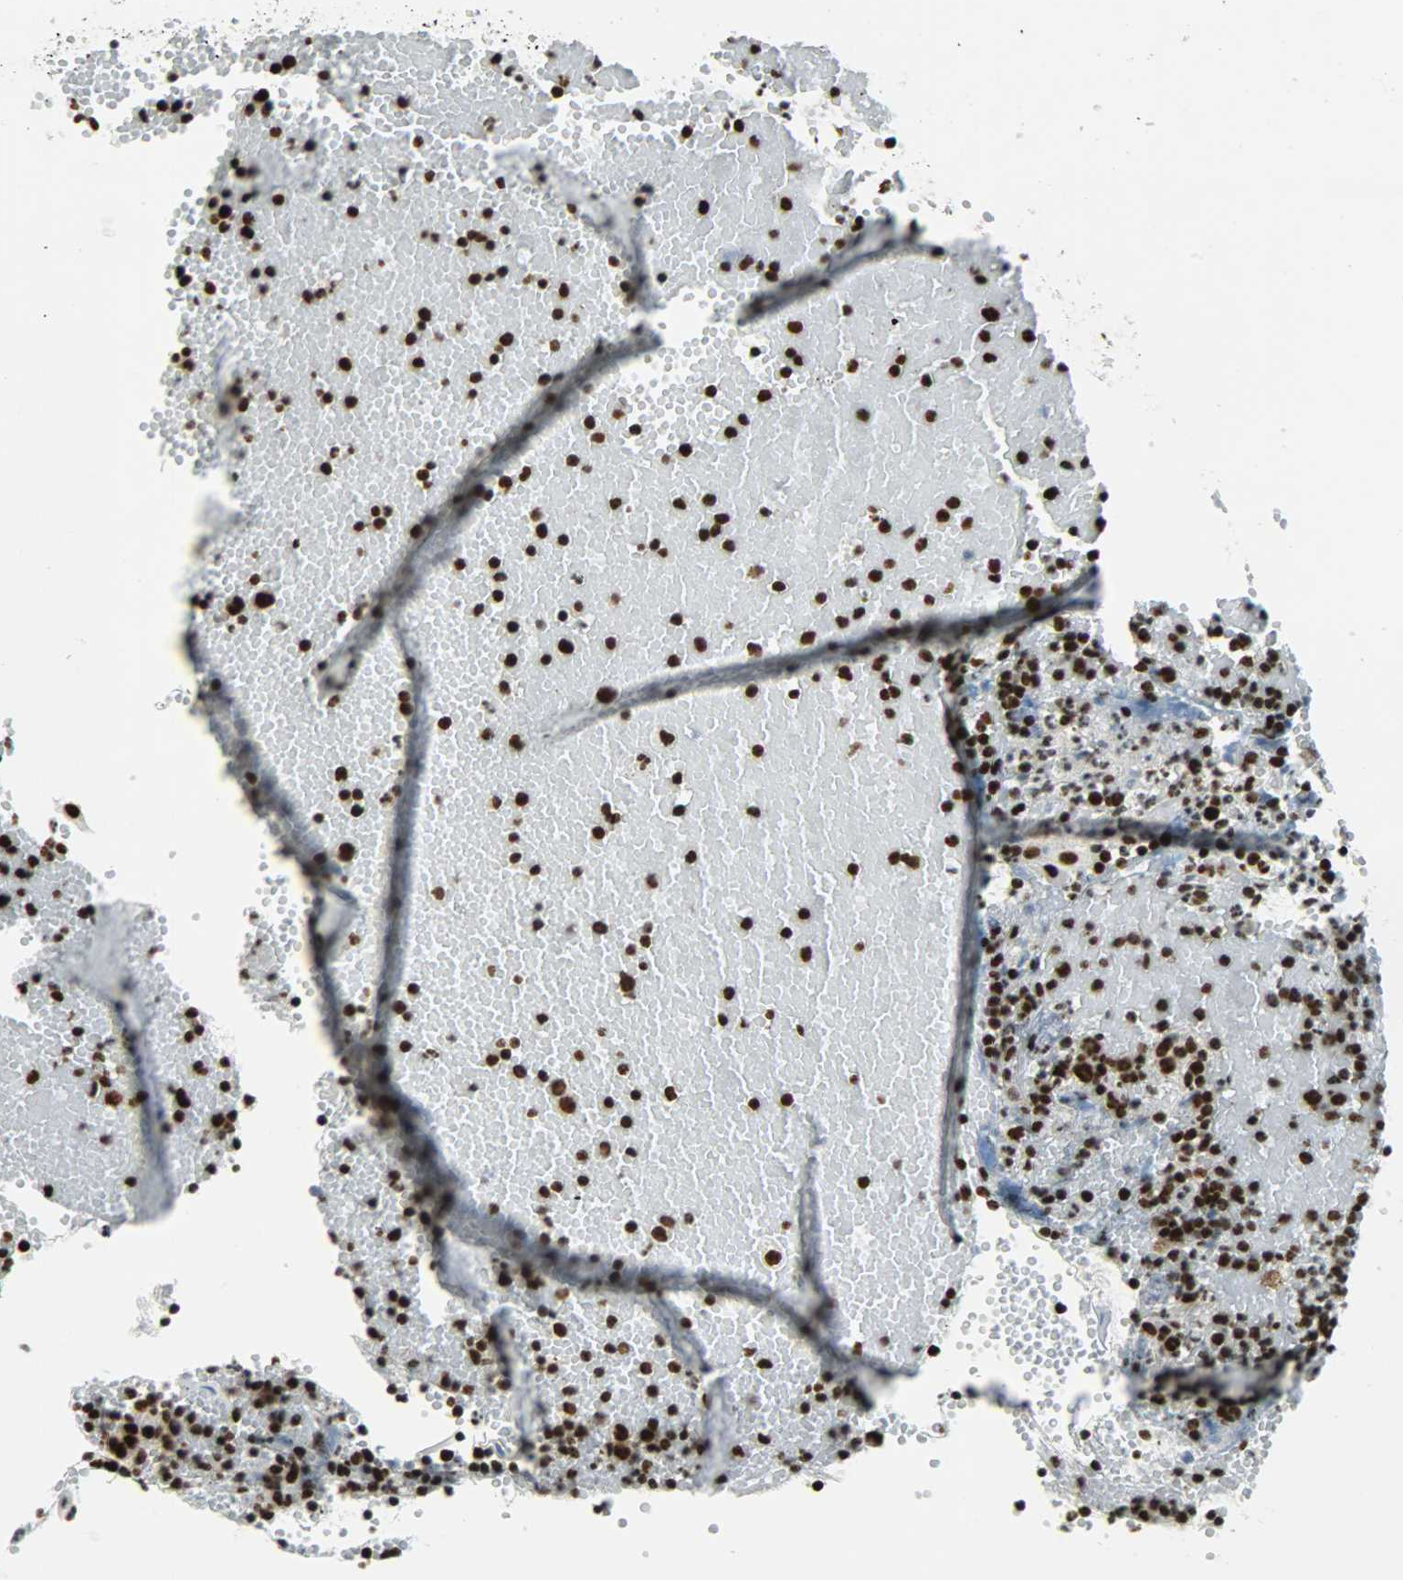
{"staining": {"intensity": "strong", "quantity": ">75%", "location": "nuclear"}, "tissue": "tonsil", "cell_type": "Germinal center cells", "image_type": "normal", "snomed": [{"axis": "morphology", "description": "Normal tissue, NOS"}, {"axis": "topography", "description": "Tonsil"}], "caption": "An immunohistochemistry photomicrograph of benign tissue is shown. Protein staining in brown highlights strong nuclear positivity in tonsil within germinal center cells.", "gene": "SNRPA", "patient": {"sex": "female", "age": 40}}